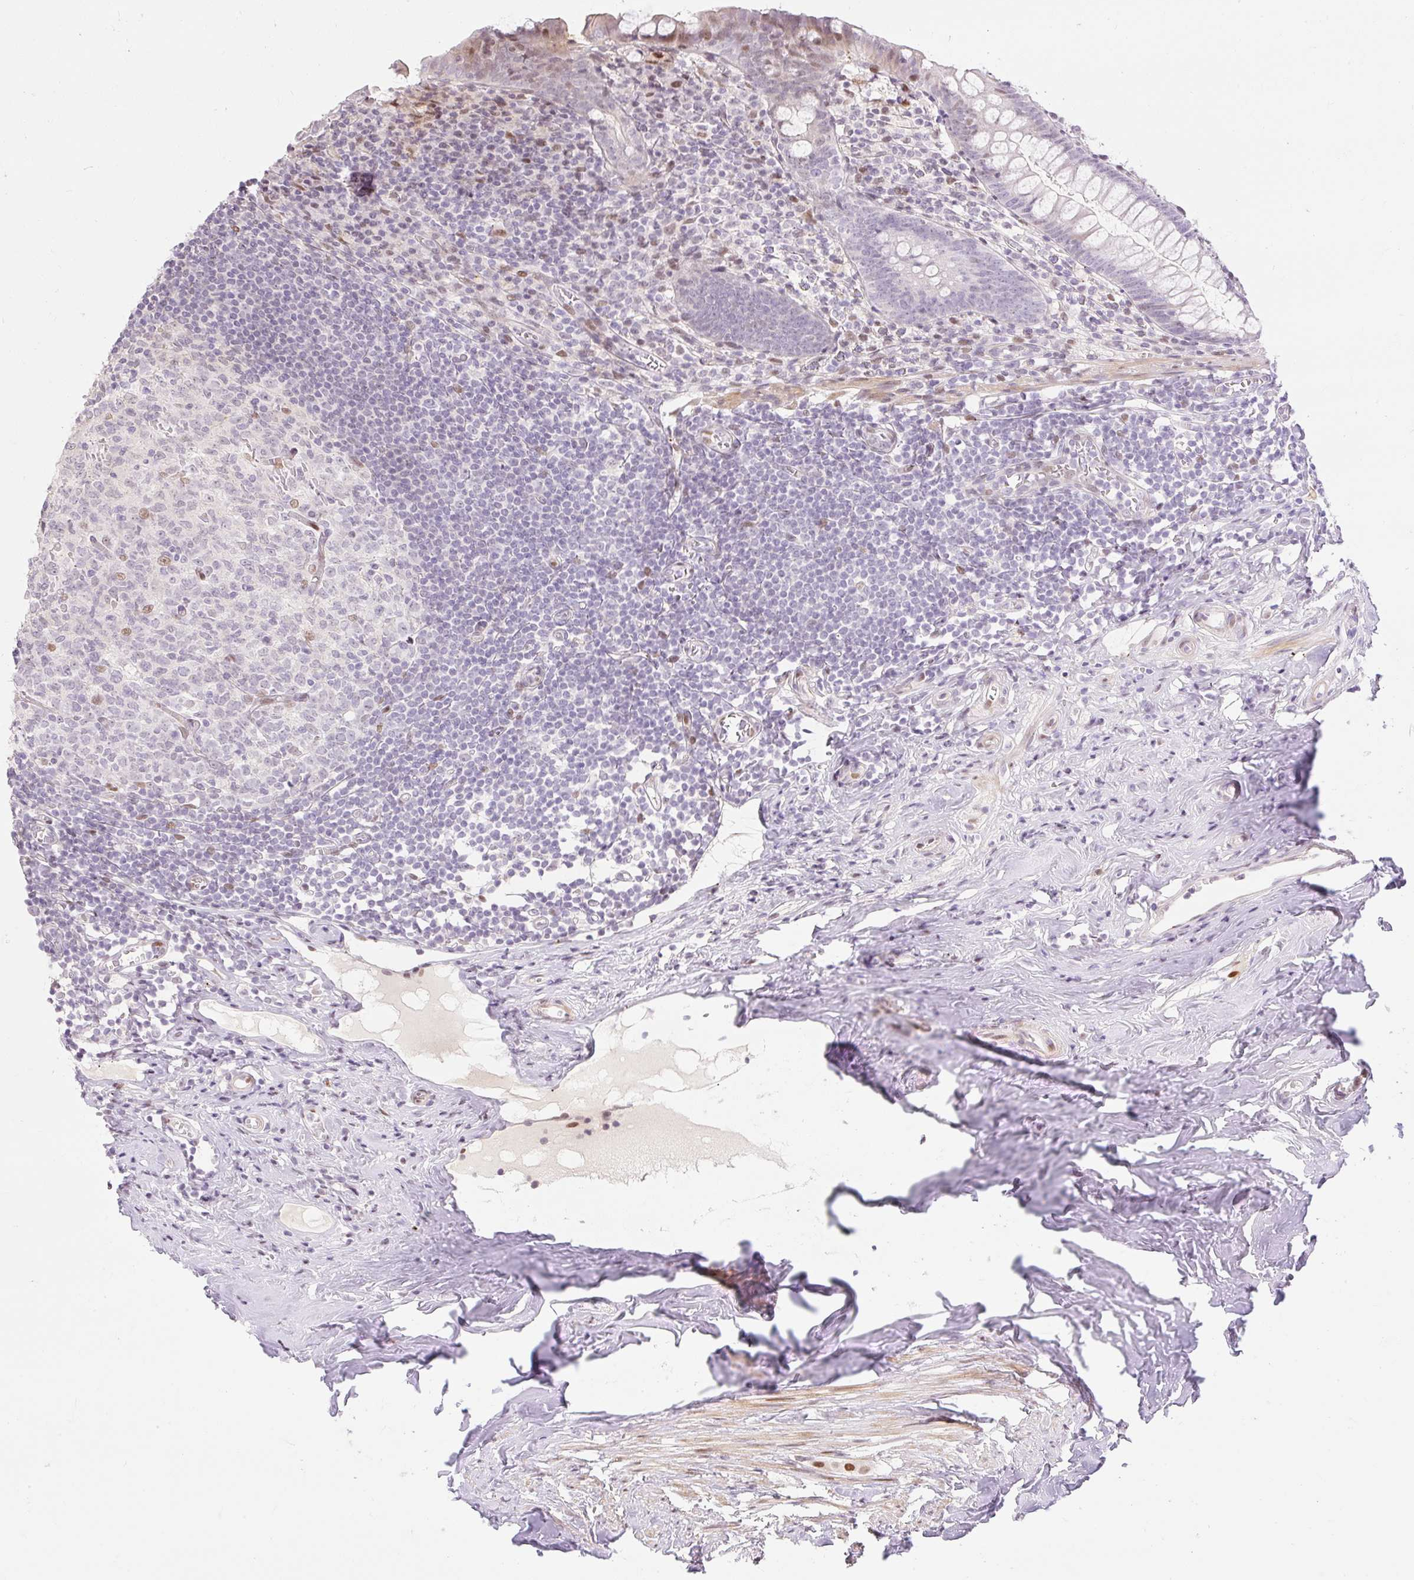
{"staining": {"intensity": "weak", "quantity": "<25%", "location": "nuclear"}, "tissue": "appendix", "cell_type": "Glandular cells", "image_type": "normal", "snomed": [{"axis": "morphology", "description": "Normal tissue, NOS"}, {"axis": "topography", "description": "Appendix"}], "caption": "This is an immunohistochemistry (IHC) histopathology image of normal human appendix. There is no staining in glandular cells.", "gene": "RIPPLY3", "patient": {"sex": "female", "age": 51}}